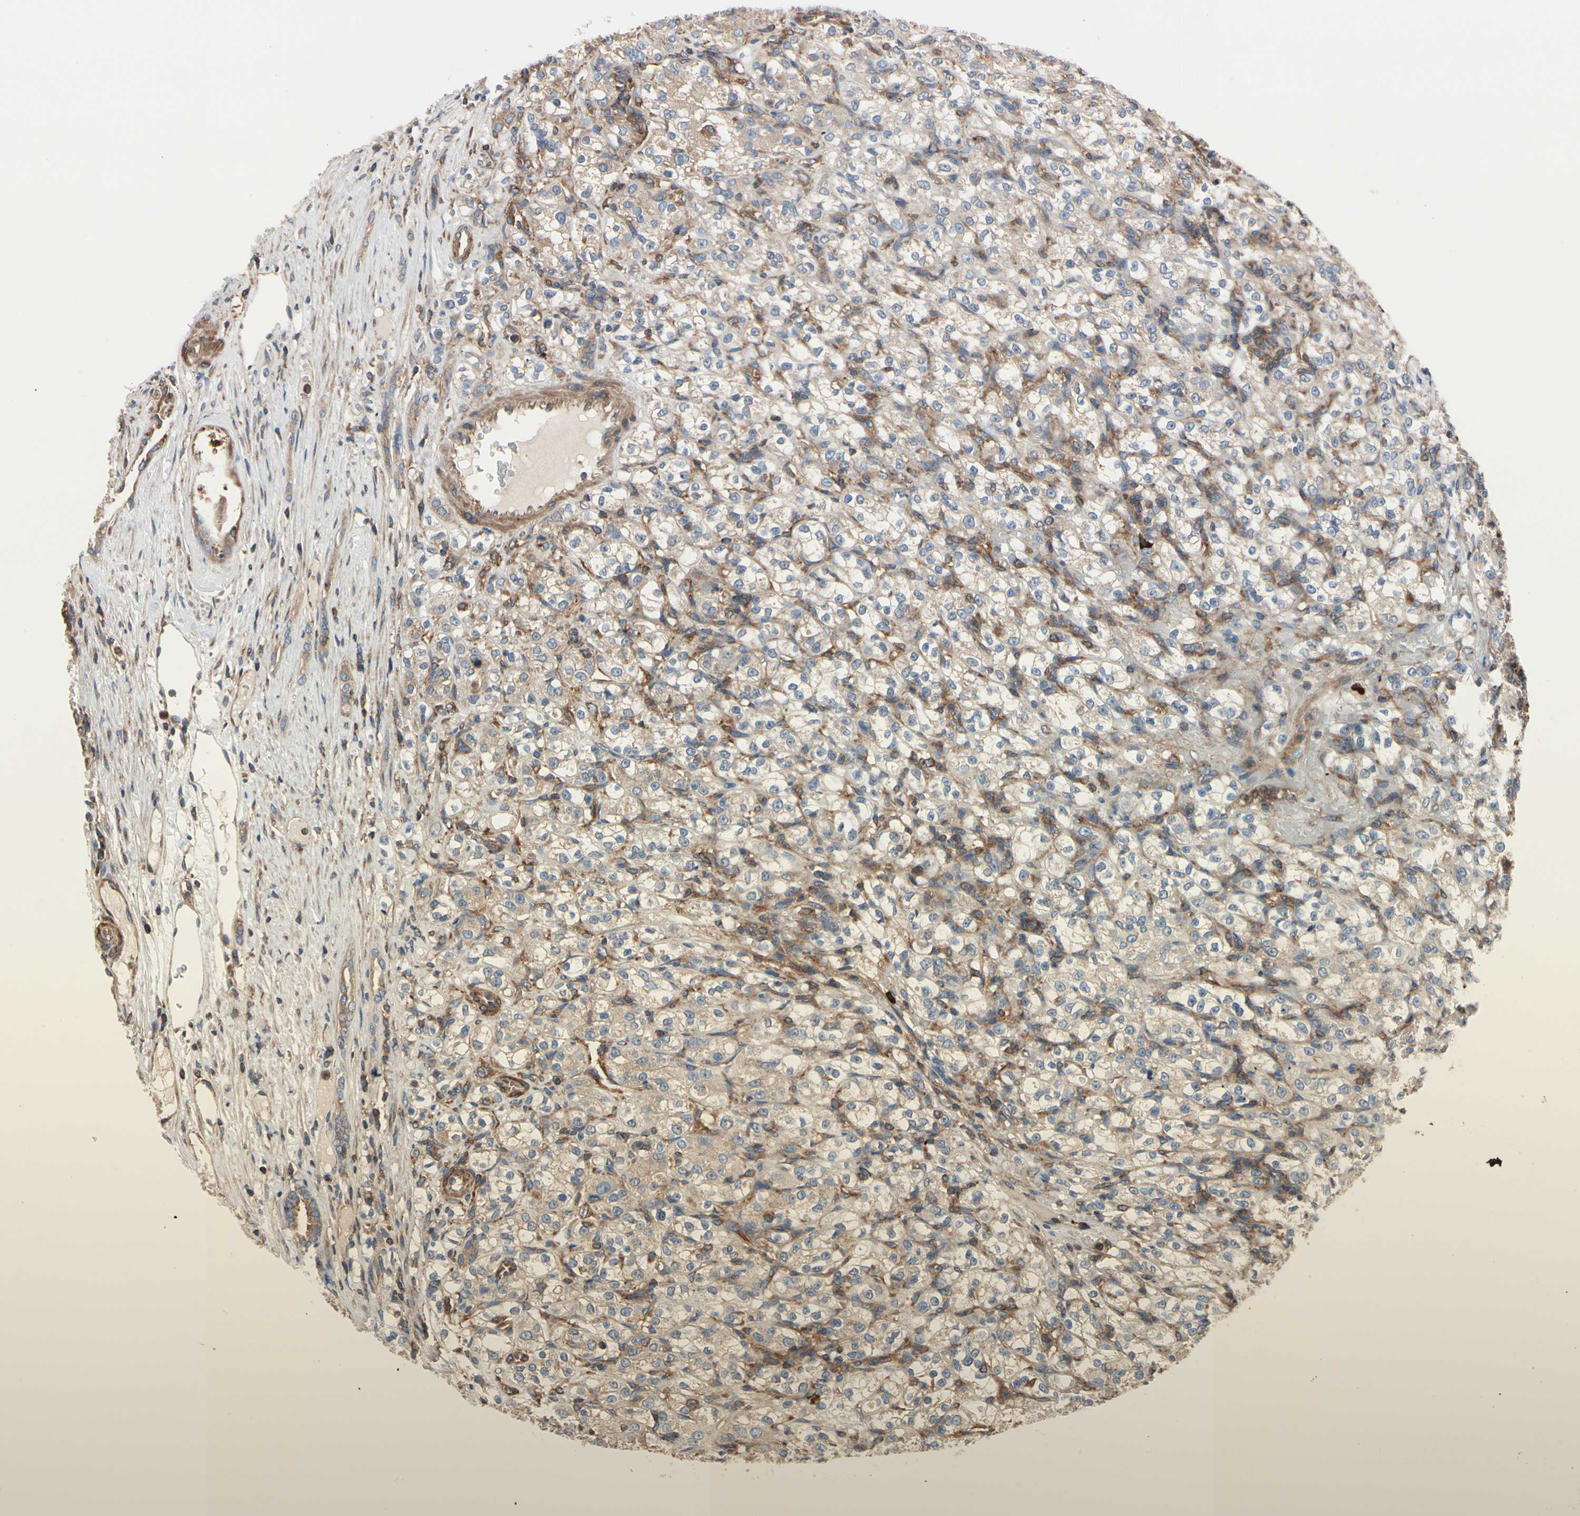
{"staining": {"intensity": "weak", "quantity": "25%-75%", "location": "cytoplasmic/membranous"}, "tissue": "renal cancer", "cell_type": "Tumor cells", "image_type": "cancer", "snomed": [{"axis": "morphology", "description": "Normal tissue, NOS"}, {"axis": "morphology", "description": "Adenocarcinoma, NOS"}, {"axis": "topography", "description": "Kidney"}], "caption": "IHC micrograph of neoplastic tissue: renal cancer (adenocarcinoma) stained using immunohistochemistry exhibits low levels of weak protein expression localized specifically in the cytoplasmic/membranous of tumor cells, appearing as a cytoplasmic/membranous brown color.", "gene": "ROCK1", "patient": {"sex": "male", "age": 61}}